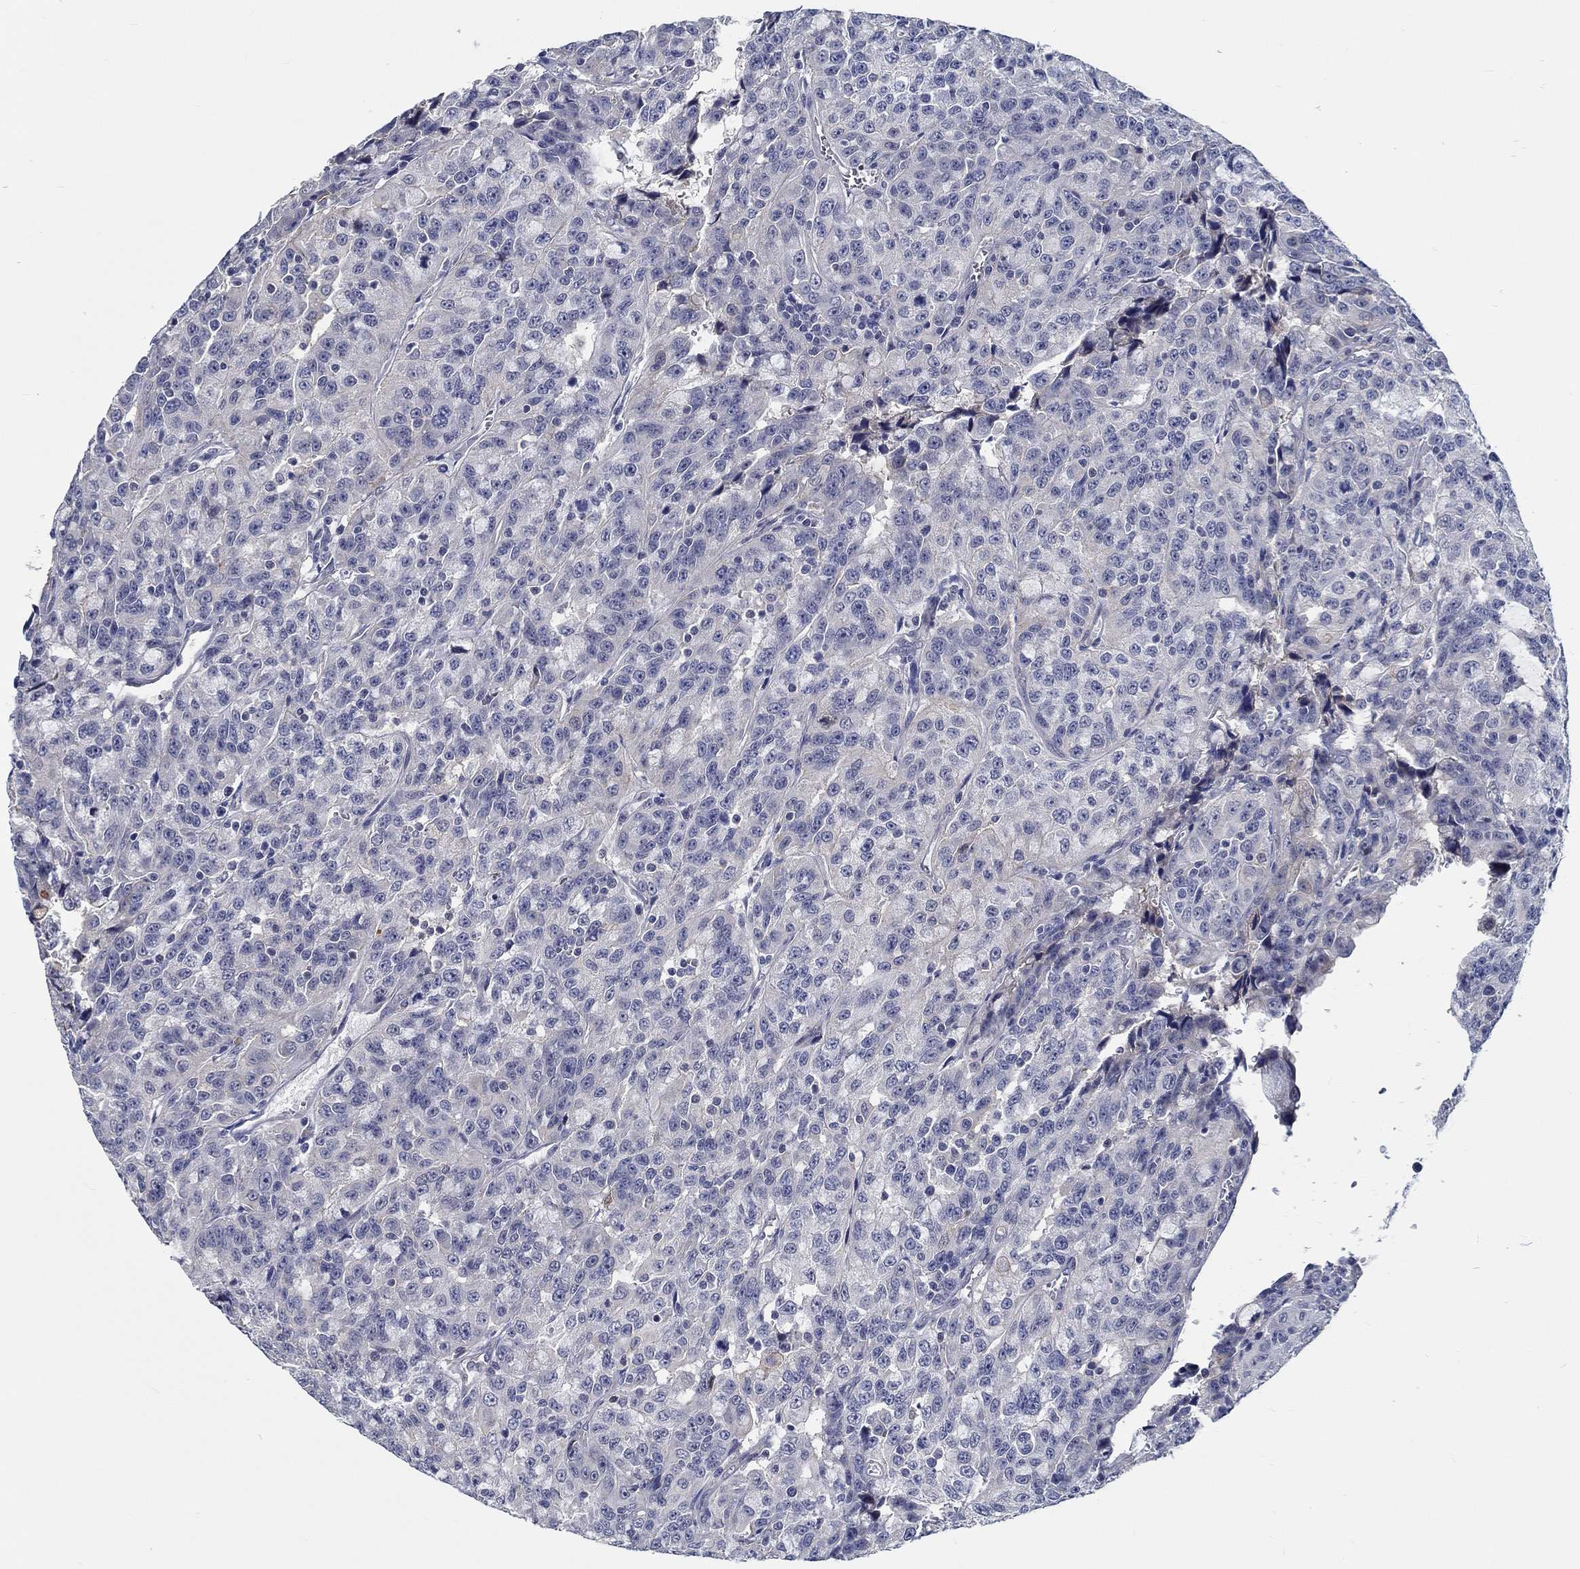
{"staining": {"intensity": "weak", "quantity": "<25%", "location": "cytoplasmic/membranous"}, "tissue": "urothelial cancer", "cell_type": "Tumor cells", "image_type": "cancer", "snomed": [{"axis": "morphology", "description": "Urothelial carcinoma, NOS"}, {"axis": "morphology", "description": "Urothelial carcinoma, High grade"}, {"axis": "topography", "description": "Urinary bladder"}], "caption": "A high-resolution photomicrograph shows immunohistochemistry staining of transitional cell carcinoma, which demonstrates no significant staining in tumor cells.", "gene": "MYBPC1", "patient": {"sex": "female", "age": 73}}